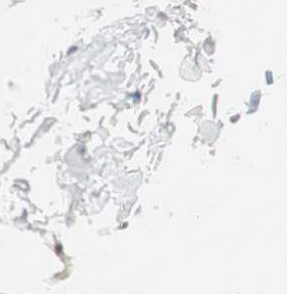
{"staining": {"intensity": "weak", "quantity": ">75%", "location": "nuclear"}, "tissue": "adipose tissue", "cell_type": "Adipocytes", "image_type": "normal", "snomed": [{"axis": "morphology", "description": "Normal tissue, NOS"}, {"axis": "topography", "description": "Soft tissue"}], "caption": "The image demonstrates staining of unremarkable adipose tissue, revealing weak nuclear protein staining (brown color) within adipocytes.", "gene": "MSX2", "patient": {"sex": "male", "age": 26}}